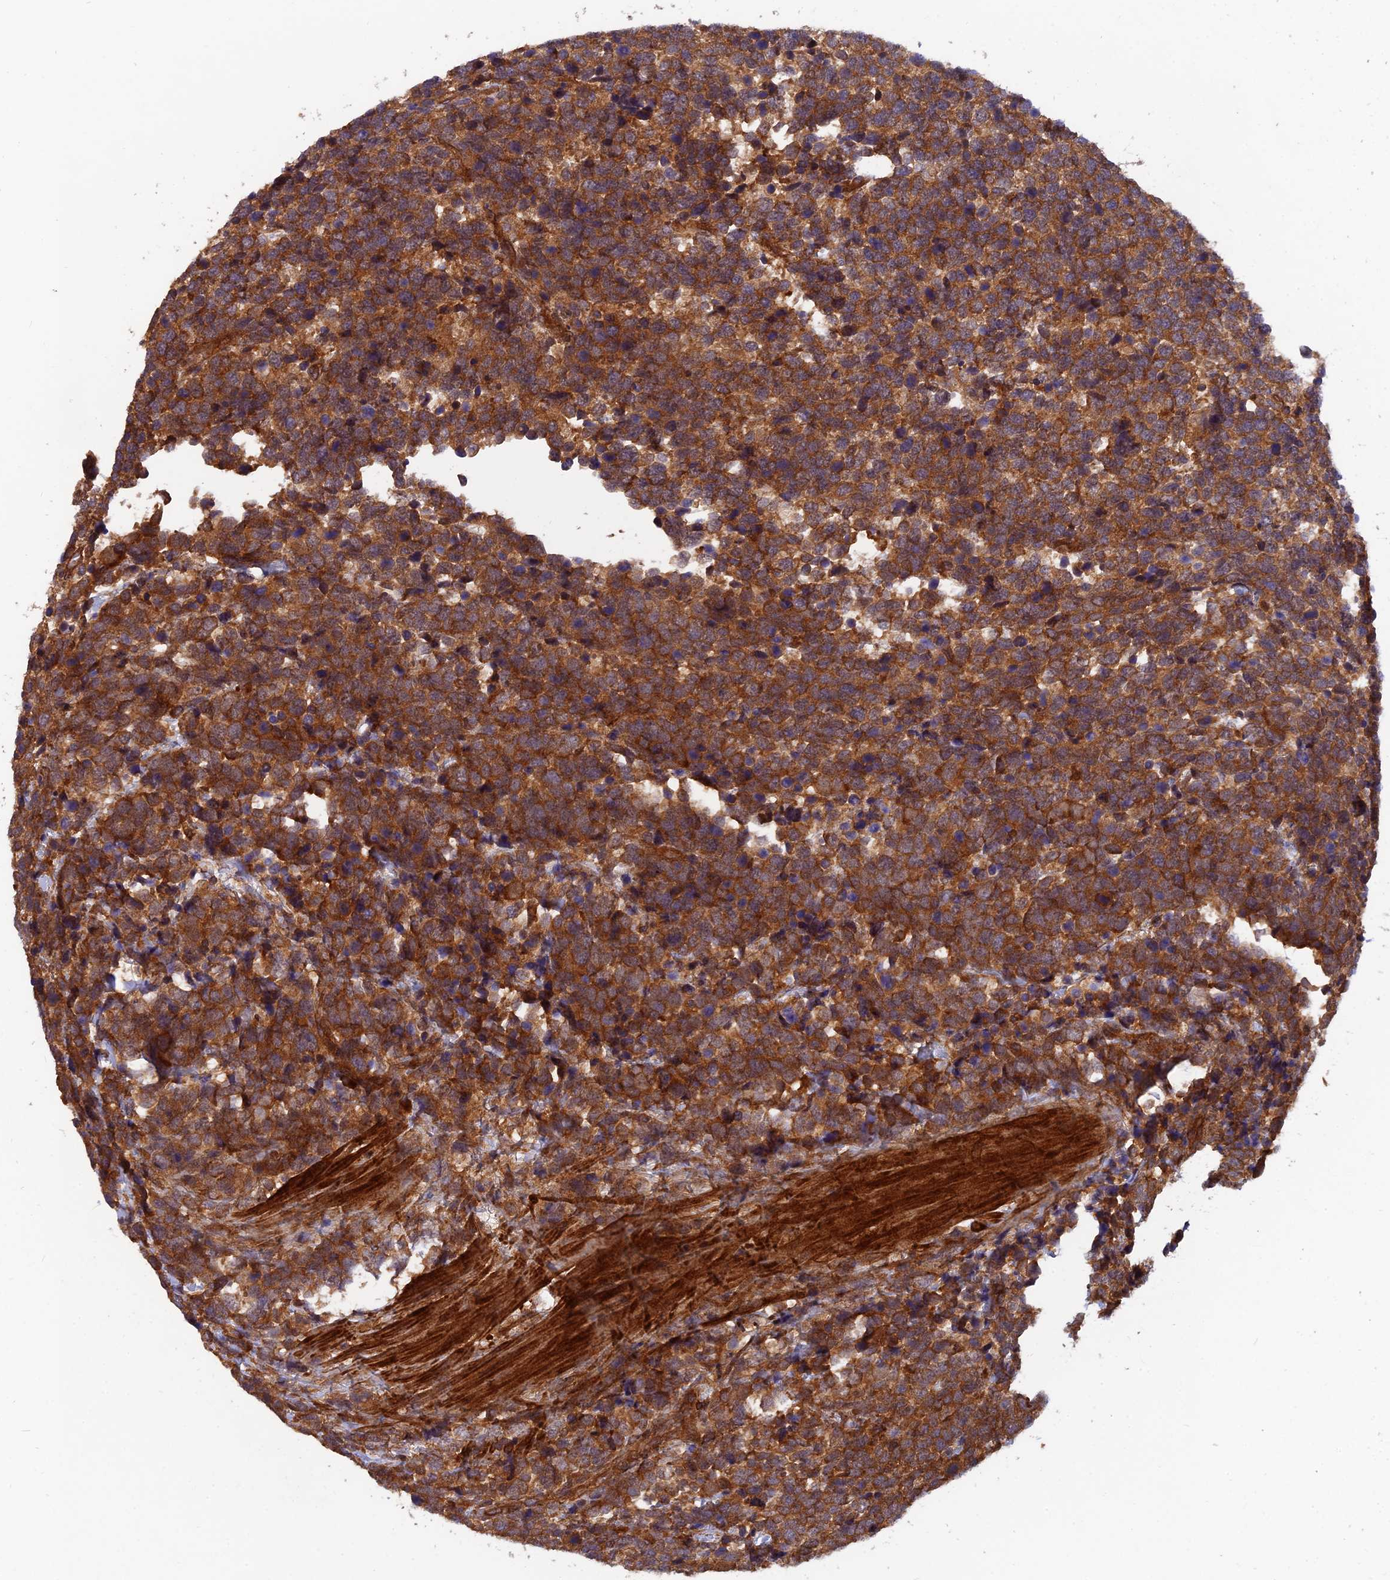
{"staining": {"intensity": "strong", "quantity": ">75%", "location": "cytoplasmic/membranous"}, "tissue": "urothelial cancer", "cell_type": "Tumor cells", "image_type": "cancer", "snomed": [{"axis": "morphology", "description": "Urothelial carcinoma, High grade"}, {"axis": "topography", "description": "Urinary bladder"}], "caption": "This micrograph reveals immunohistochemistry staining of human urothelial cancer, with high strong cytoplasmic/membranous staining in about >75% of tumor cells.", "gene": "RELCH", "patient": {"sex": "female", "age": 82}}